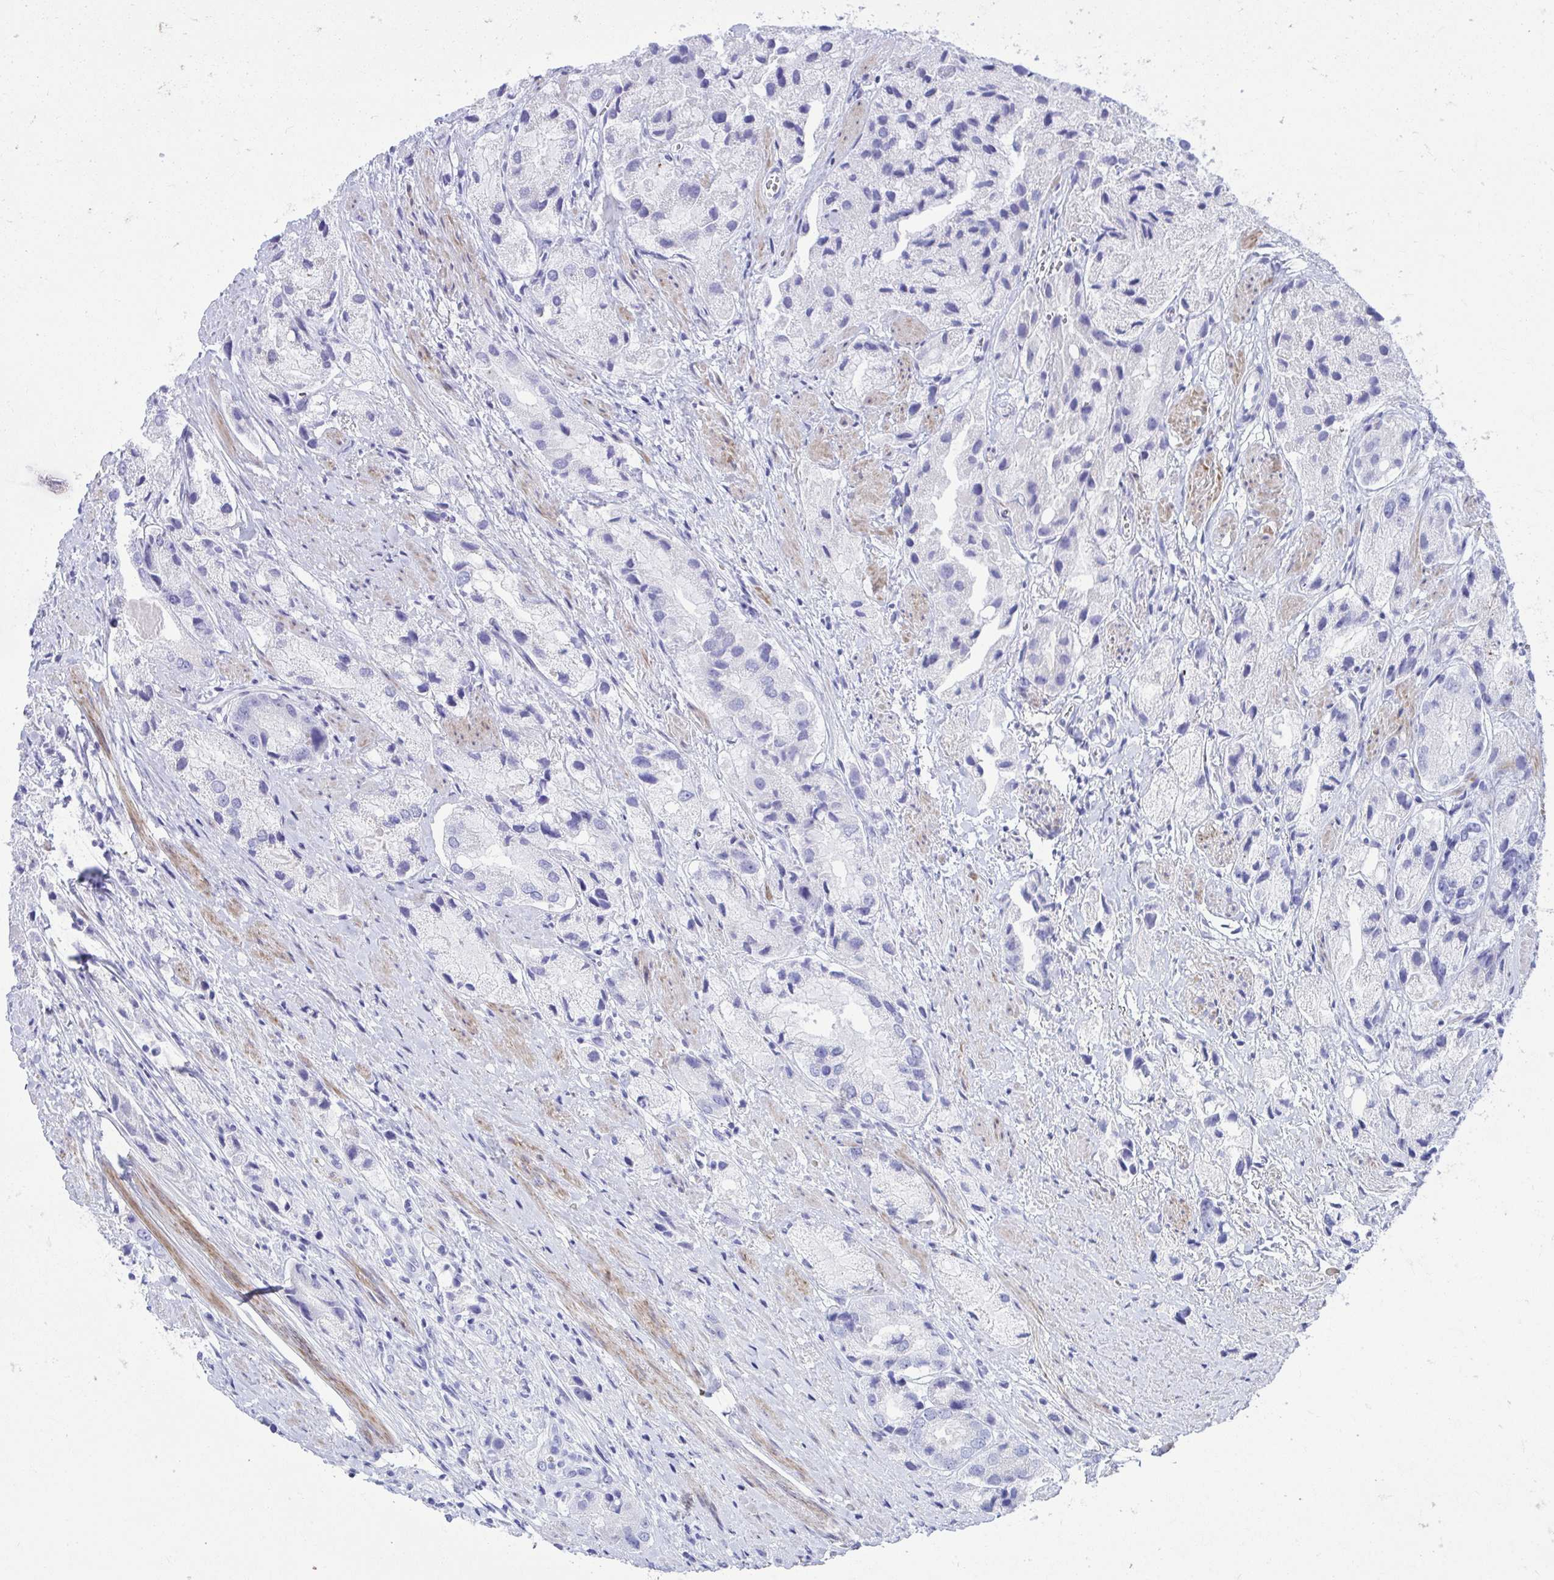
{"staining": {"intensity": "negative", "quantity": "none", "location": "none"}, "tissue": "prostate cancer", "cell_type": "Tumor cells", "image_type": "cancer", "snomed": [{"axis": "morphology", "description": "Adenocarcinoma, Low grade"}, {"axis": "topography", "description": "Prostate"}], "caption": "Immunohistochemistry (IHC) image of neoplastic tissue: human prostate cancer (adenocarcinoma (low-grade)) stained with DAB shows no significant protein expression in tumor cells.", "gene": "ANKDD1B", "patient": {"sex": "male", "age": 69}}